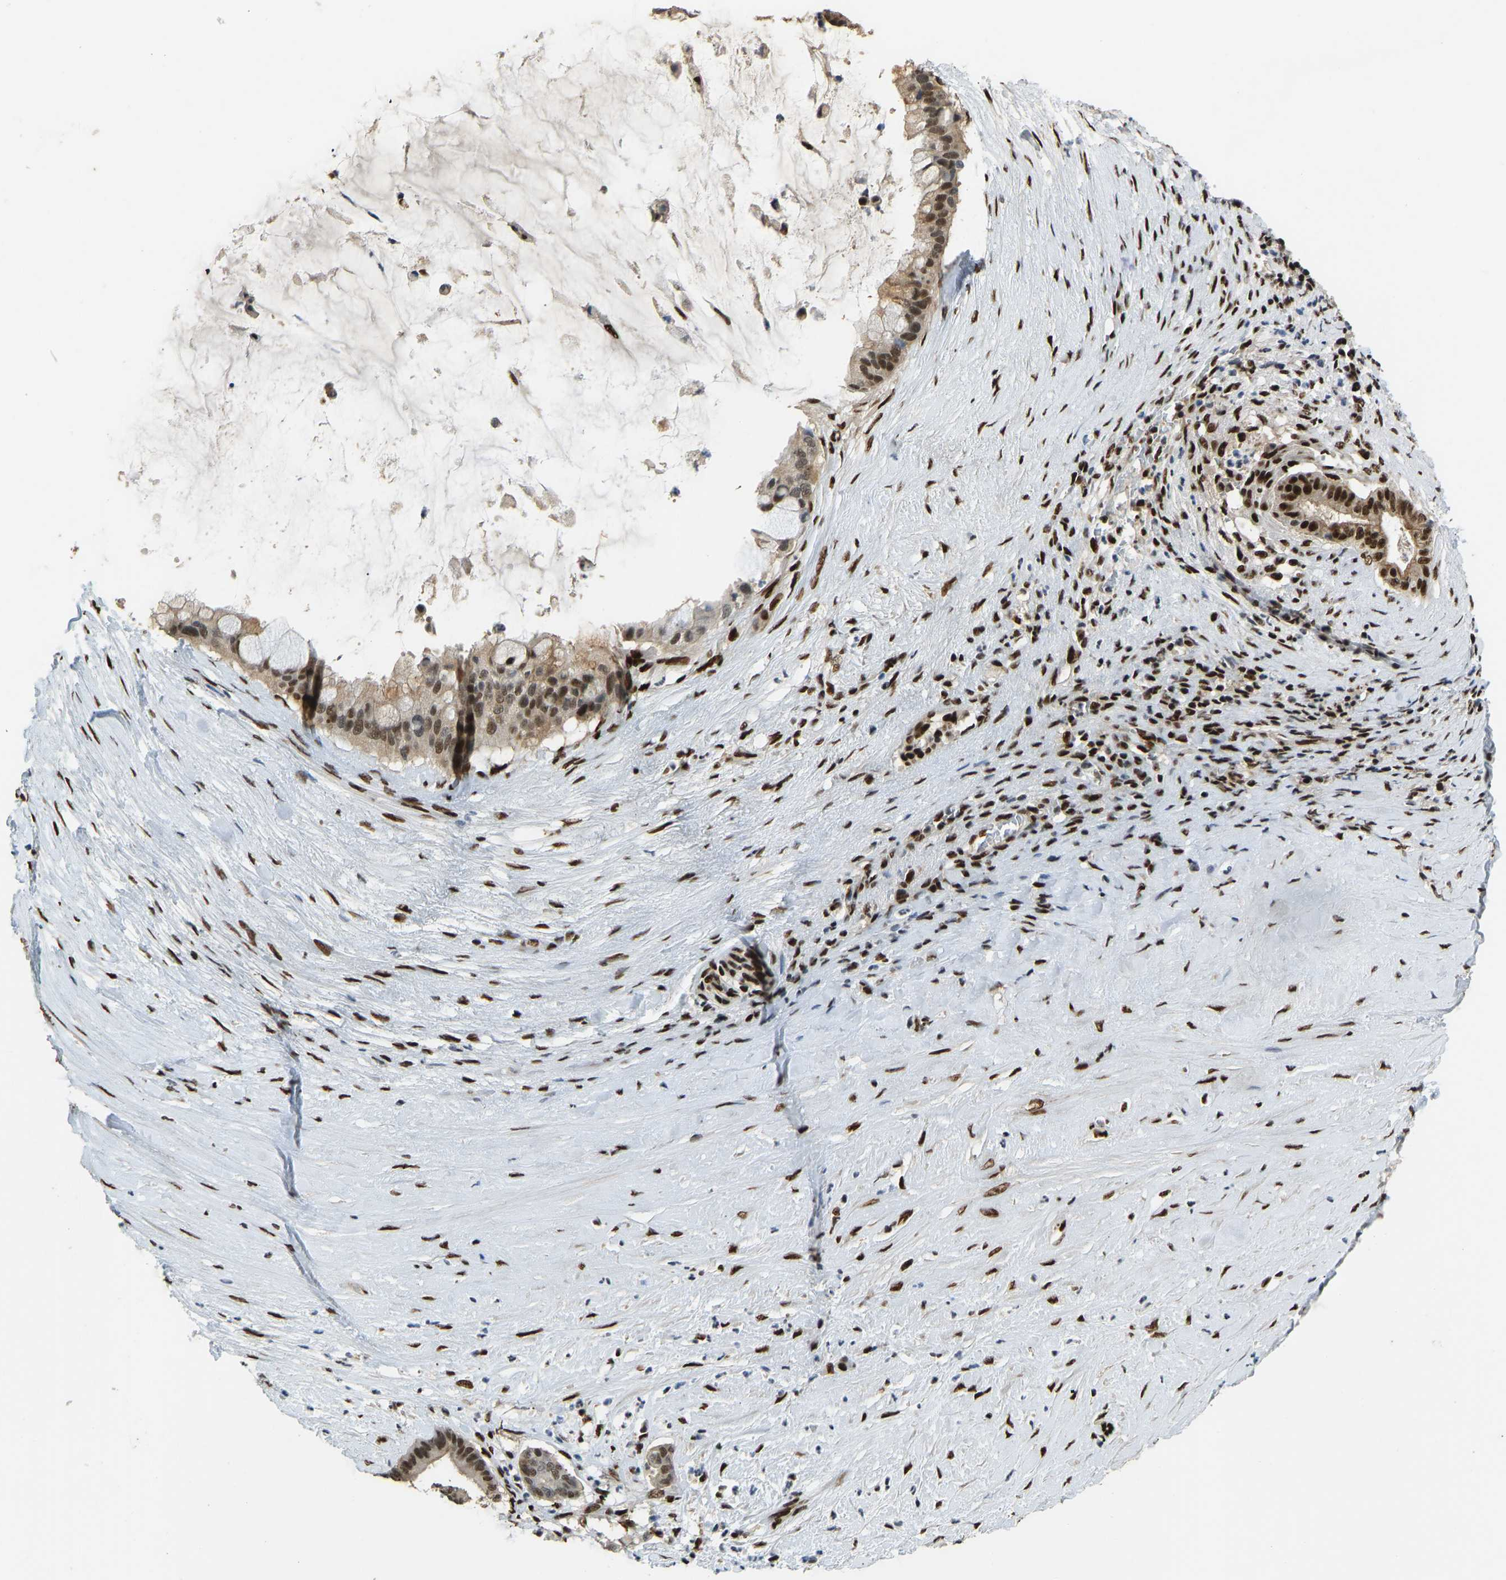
{"staining": {"intensity": "strong", "quantity": ">75%", "location": "nuclear"}, "tissue": "pancreatic cancer", "cell_type": "Tumor cells", "image_type": "cancer", "snomed": [{"axis": "morphology", "description": "Adenocarcinoma, NOS"}, {"axis": "topography", "description": "Pancreas"}], "caption": "A high-resolution image shows immunohistochemistry staining of adenocarcinoma (pancreatic), which shows strong nuclear expression in about >75% of tumor cells.", "gene": "FOXK1", "patient": {"sex": "male", "age": 41}}